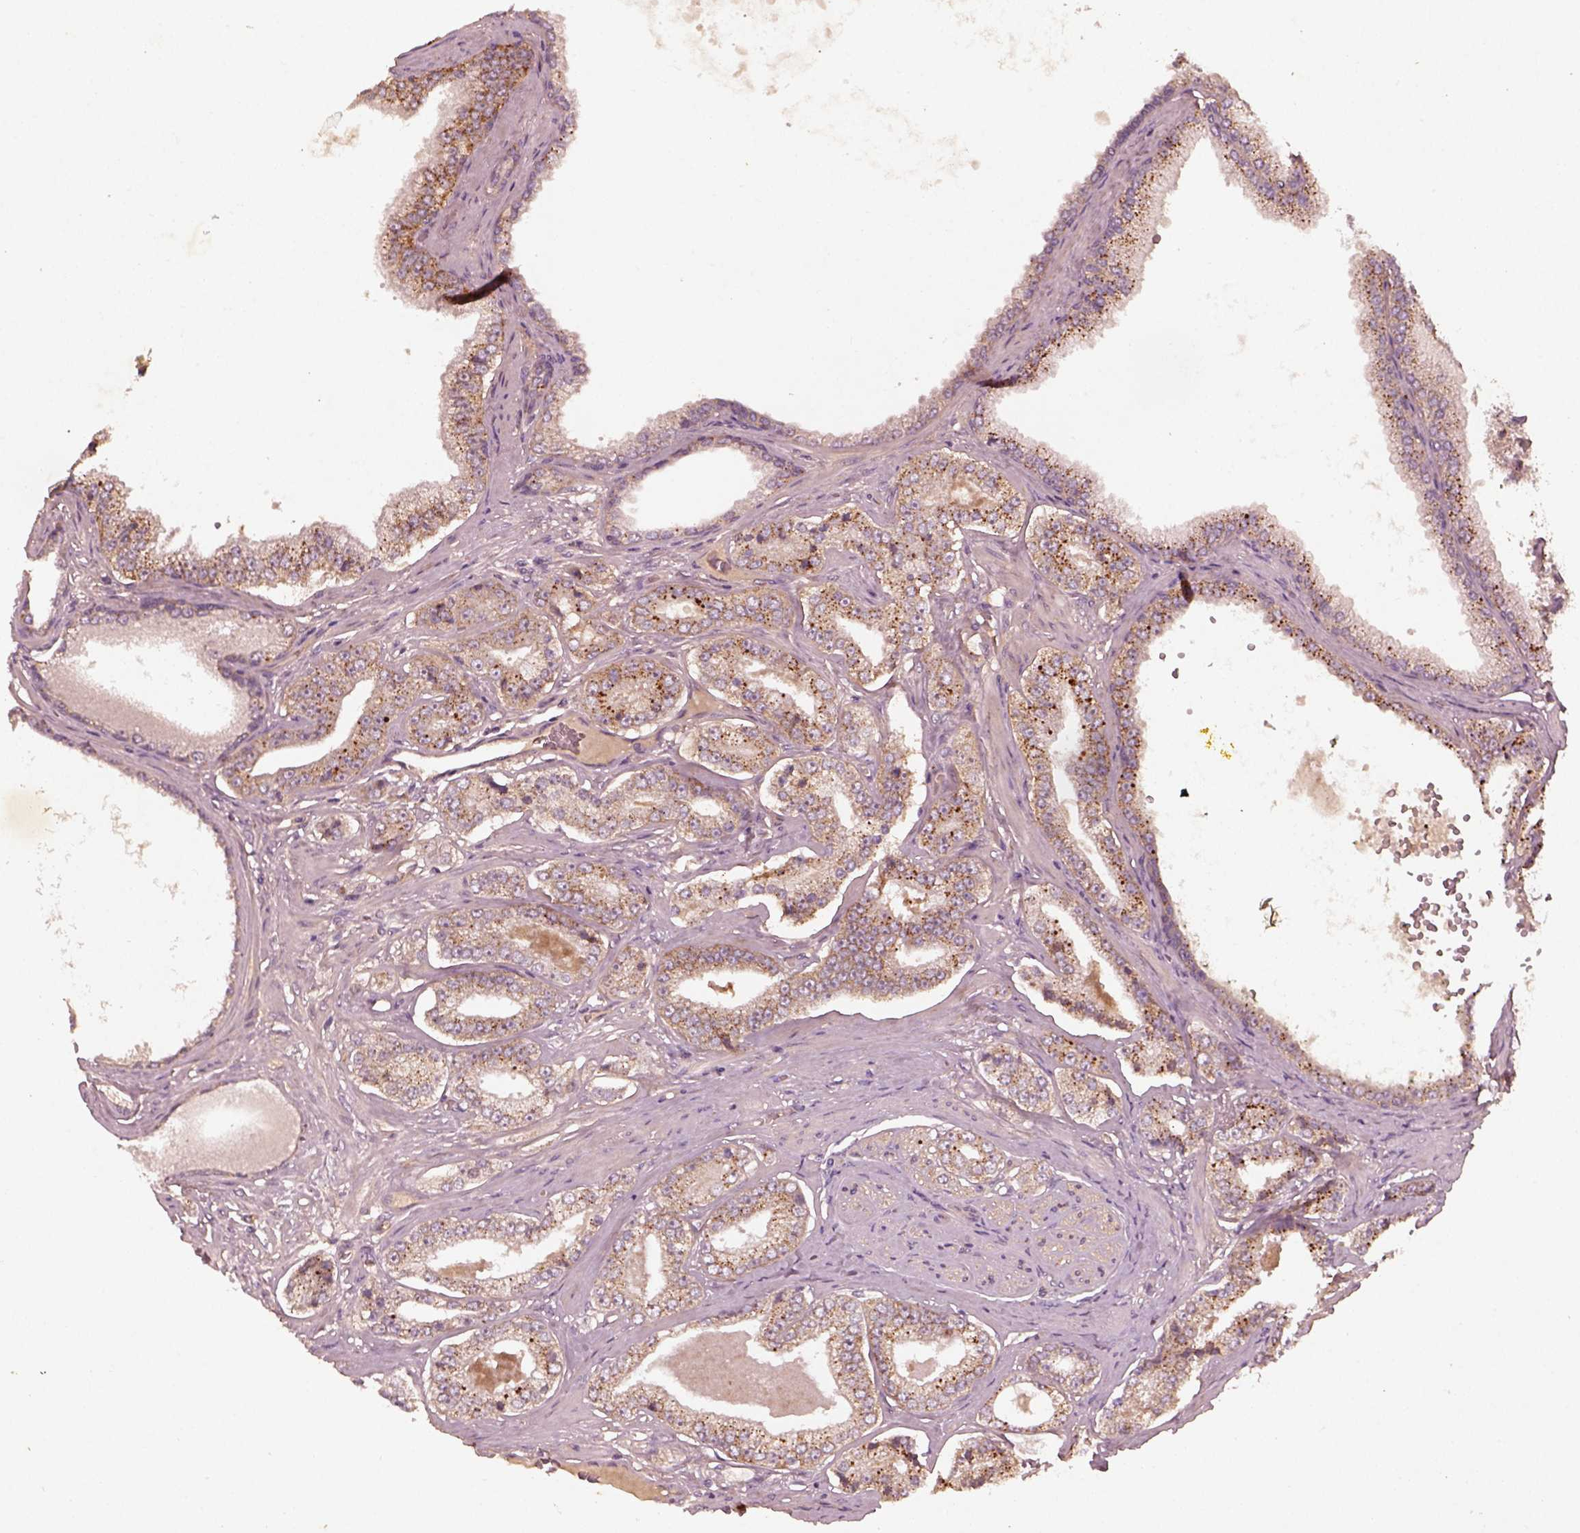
{"staining": {"intensity": "moderate", "quantity": ">75%", "location": "cytoplasmic/membranous"}, "tissue": "prostate cancer", "cell_type": "Tumor cells", "image_type": "cancer", "snomed": [{"axis": "morphology", "description": "Adenocarcinoma, NOS"}, {"axis": "topography", "description": "Prostate"}], "caption": "Moderate cytoplasmic/membranous expression is identified in approximately >75% of tumor cells in adenocarcinoma (prostate).", "gene": "FAM234A", "patient": {"sex": "male", "age": 64}}